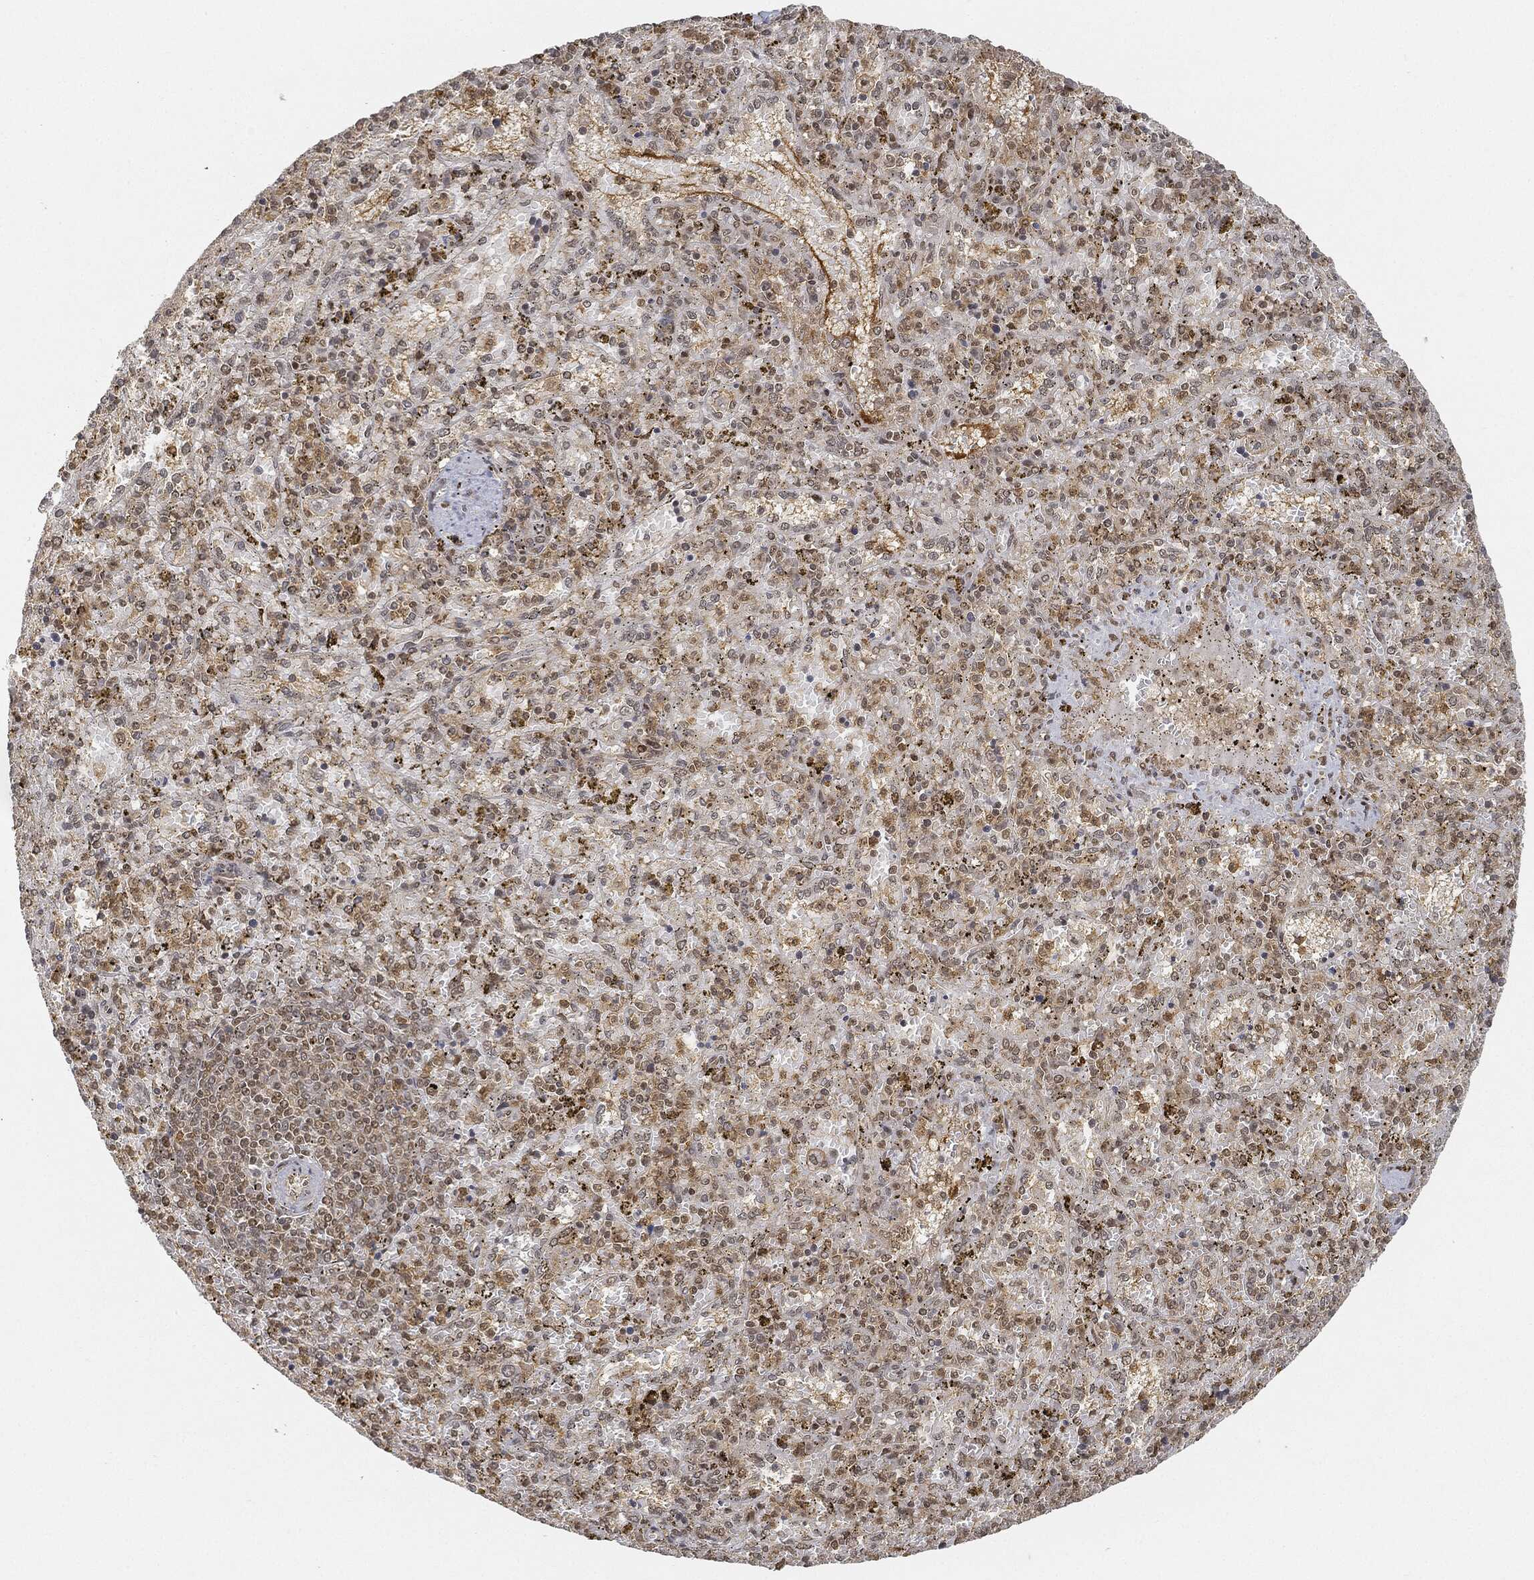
{"staining": {"intensity": "strong", "quantity": "<25%", "location": "nuclear"}, "tissue": "spleen", "cell_type": "Cells in red pulp", "image_type": "normal", "snomed": [{"axis": "morphology", "description": "Normal tissue, NOS"}, {"axis": "topography", "description": "Spleen"}], "caption": "Spleen was stained to show a protein in brown. There is medium levels of strong nuclear staining in approximately <25% of cells in red pulp. The staining is performed using DAB (3,3'-diaminobenzidine) brown chromogen to label protein expression. The nuclei are counter-stained blue using hematoxylin.", "gene": "CIB1", "patient": {"sex": "female", "age": 50}}